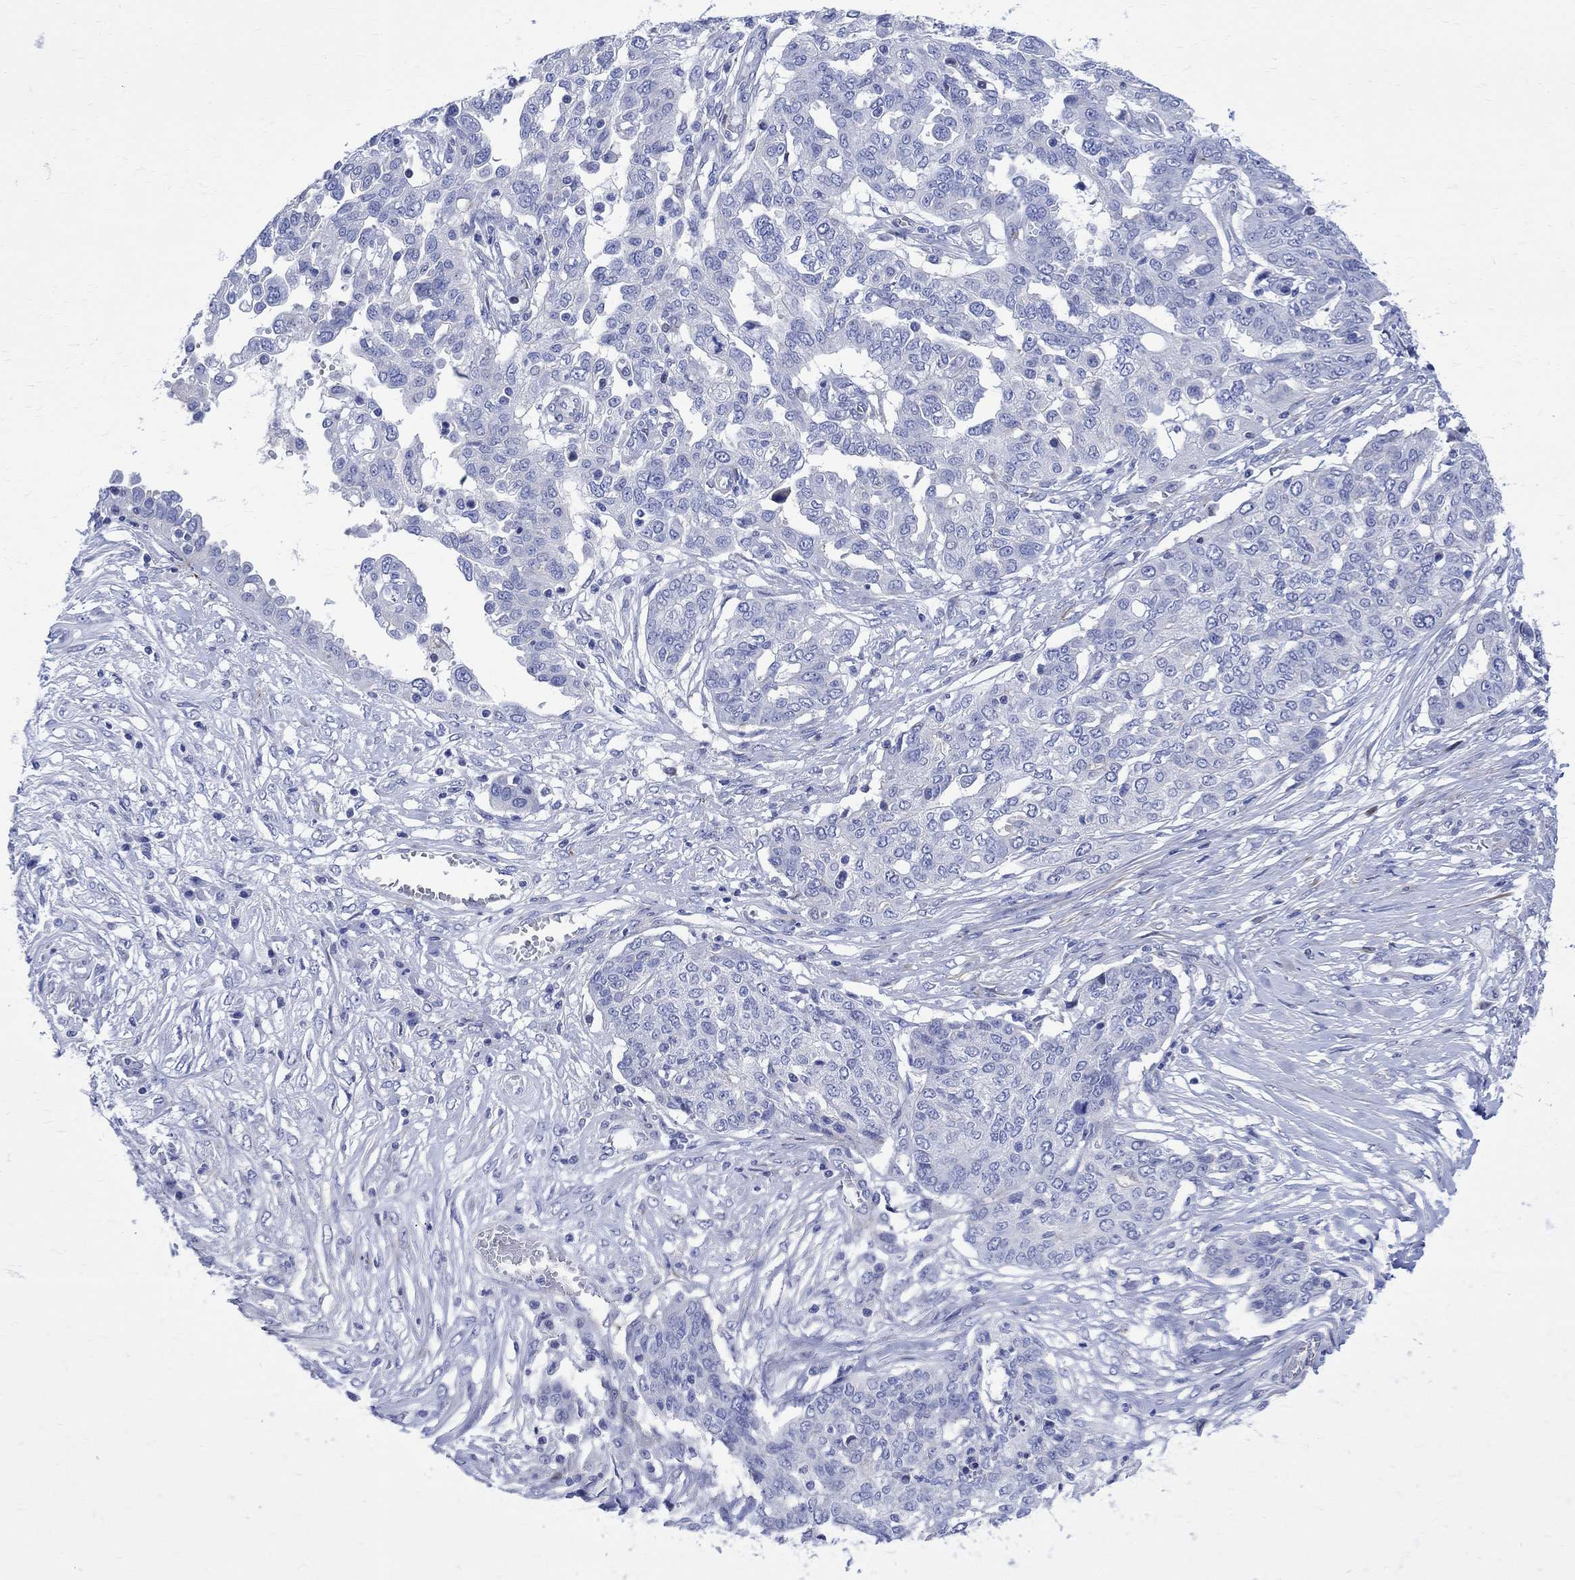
{"staining": {"intensity": "negative", "quantity": "none", "location": "none"}, "tissue": "ovarian cancer", "cell_type": "Tumor cells", "image_type": "cancer", "snomed": [{"axis": "morphology", "description": "Cystadenocarcinoma, serous, NOS"}, {"axis": "topography", "description": "Ovary"}], "caption": "Tumor cells show no significant positivity in serous cystadenocarcinoma (ovarian).", "gene": "PARVB", "patient": {"sex": "female", "age": 67}}